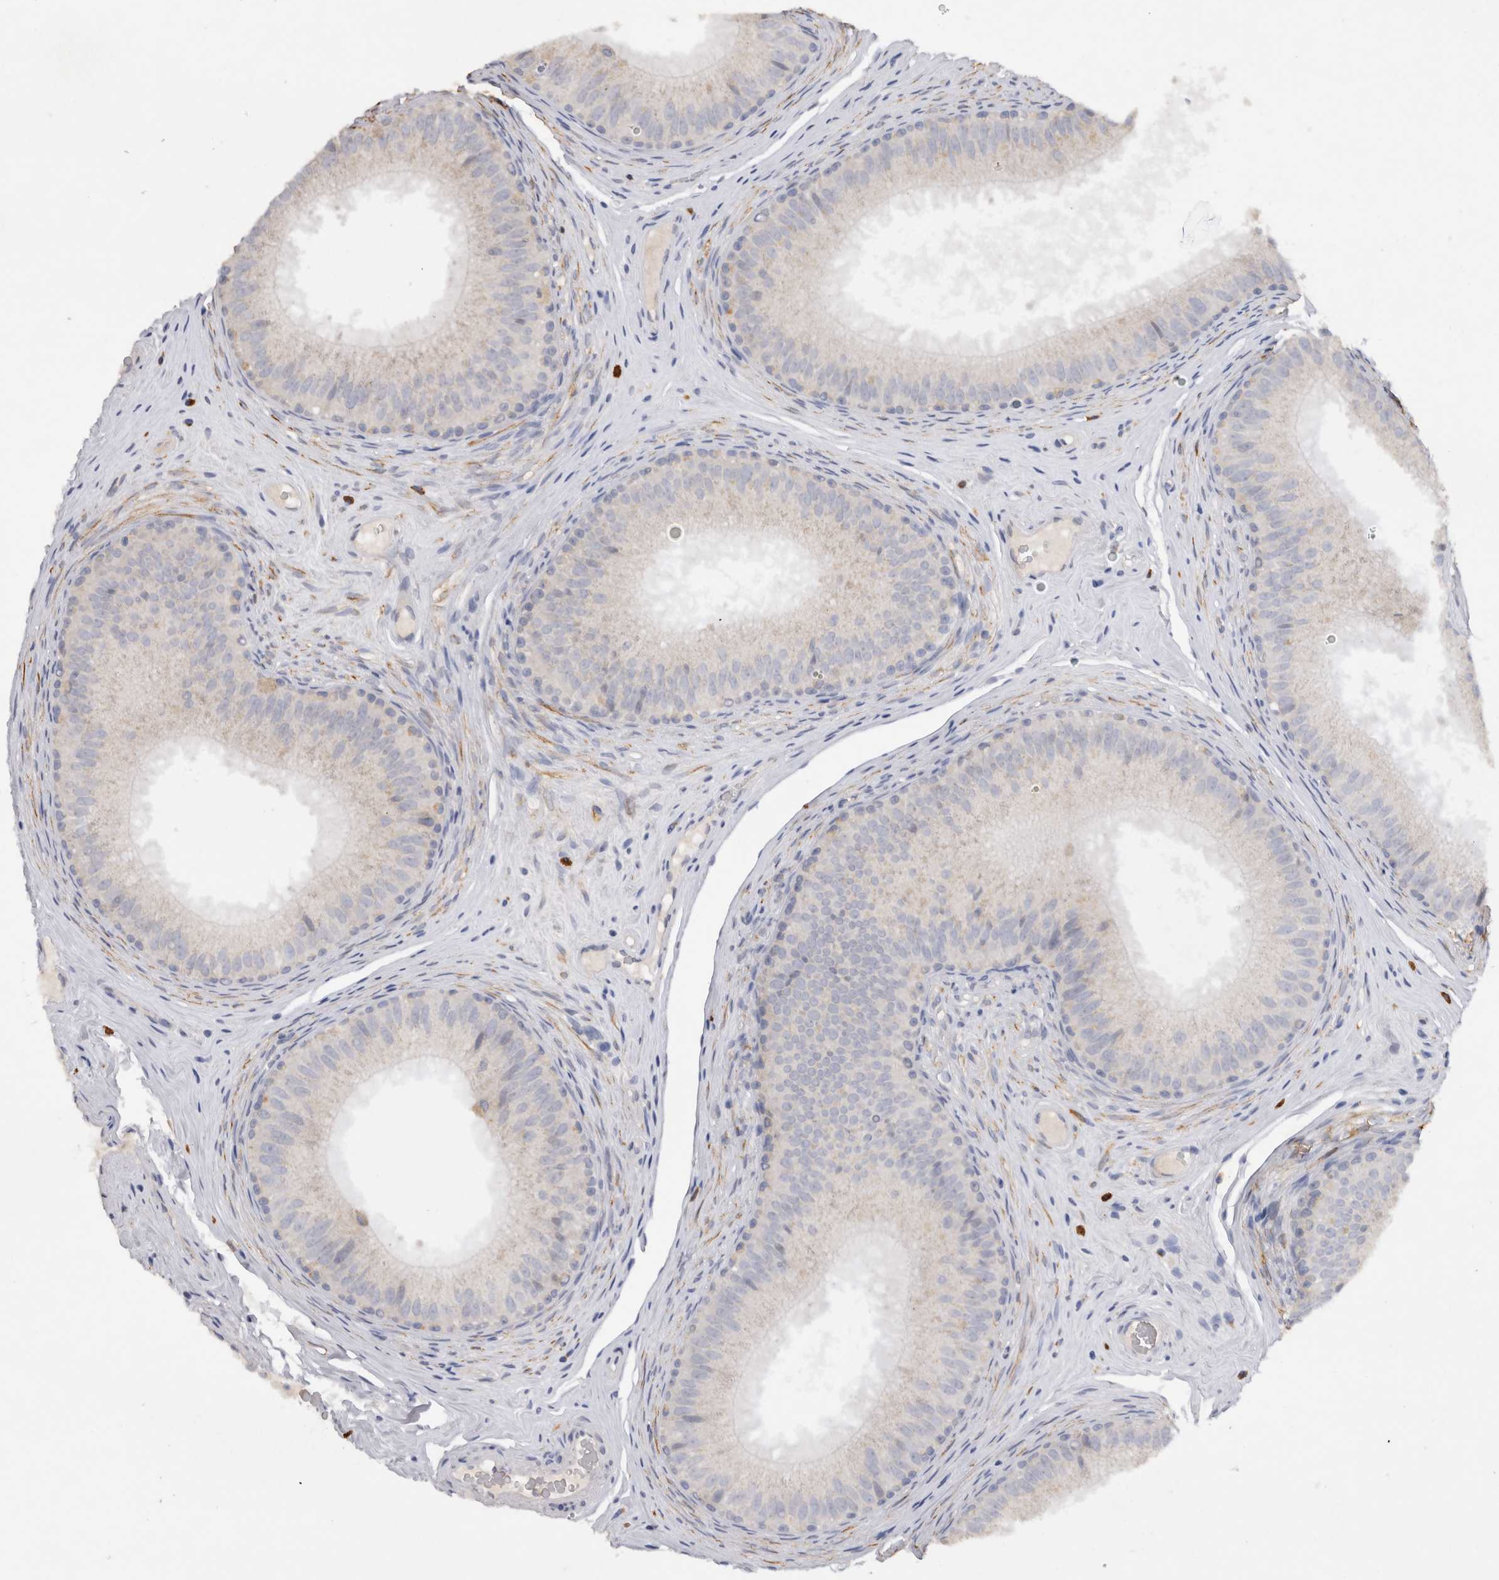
{"staining": {"intensity": "weak", "quantity": "<25%", "location": "cytoplasmic/membranous"}, "tissue": "epididymis", "cell_type": "Glandular cells", "image_type": "normal", "snomed": [{"axis": "morphology", "description": "Normal tissue, NOS"}, {"axis": "topography", "description": "Epididymis"}], "caption": "This is an IHC photomicrograph of unremarkable epididymis. There is no staining in glandular cells.", "gene": "VSIG4", "patient": {"sex": "male", "age": 32}}